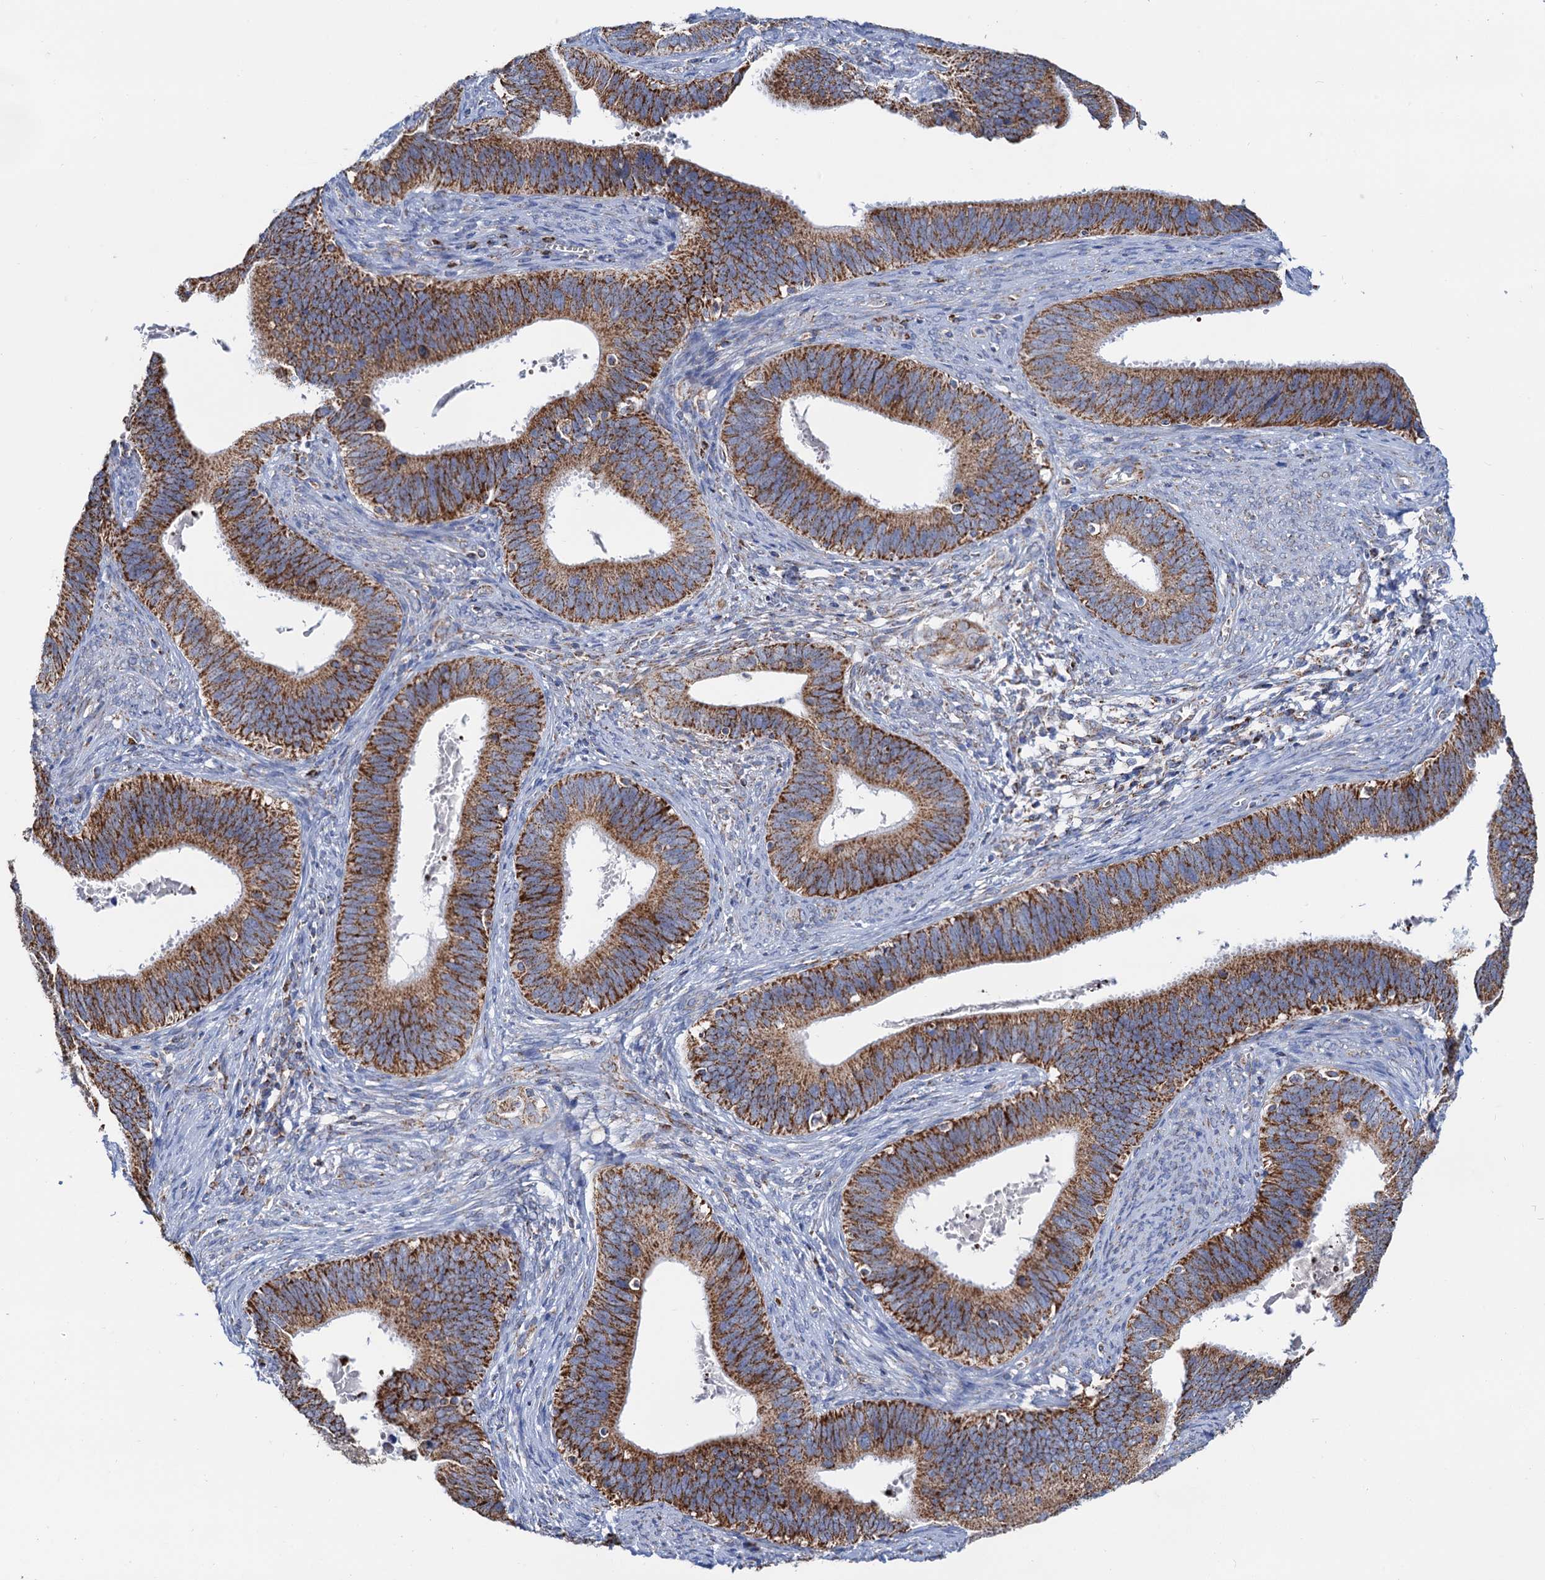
{"staining": {"intensity": "strong", "quantity": ">75%", "location": "cytoplasmic/membranous"}, "tissue": "cervical cancer", "cell_type": "Tumor cells", "image_type": "cancer", "snomed": [{"axis": "morphology", "description": "Adenocarcinoma, NOS"}, {"axis": "topography", "description": "Cervix"}], "caption": "A high-resolution histopathology image shows IHC staining of adenocarcinoma (cervical), which reveals strong cytoplasmic/membranous positivity in approximately >75% of tumor cells. (Stains: DAB in brown, nuclei in blue, Microscopy: brightfield microscopy at high magnification).", "gene": "C2CD3", "patient": {"sex": "female", "age": 42}}